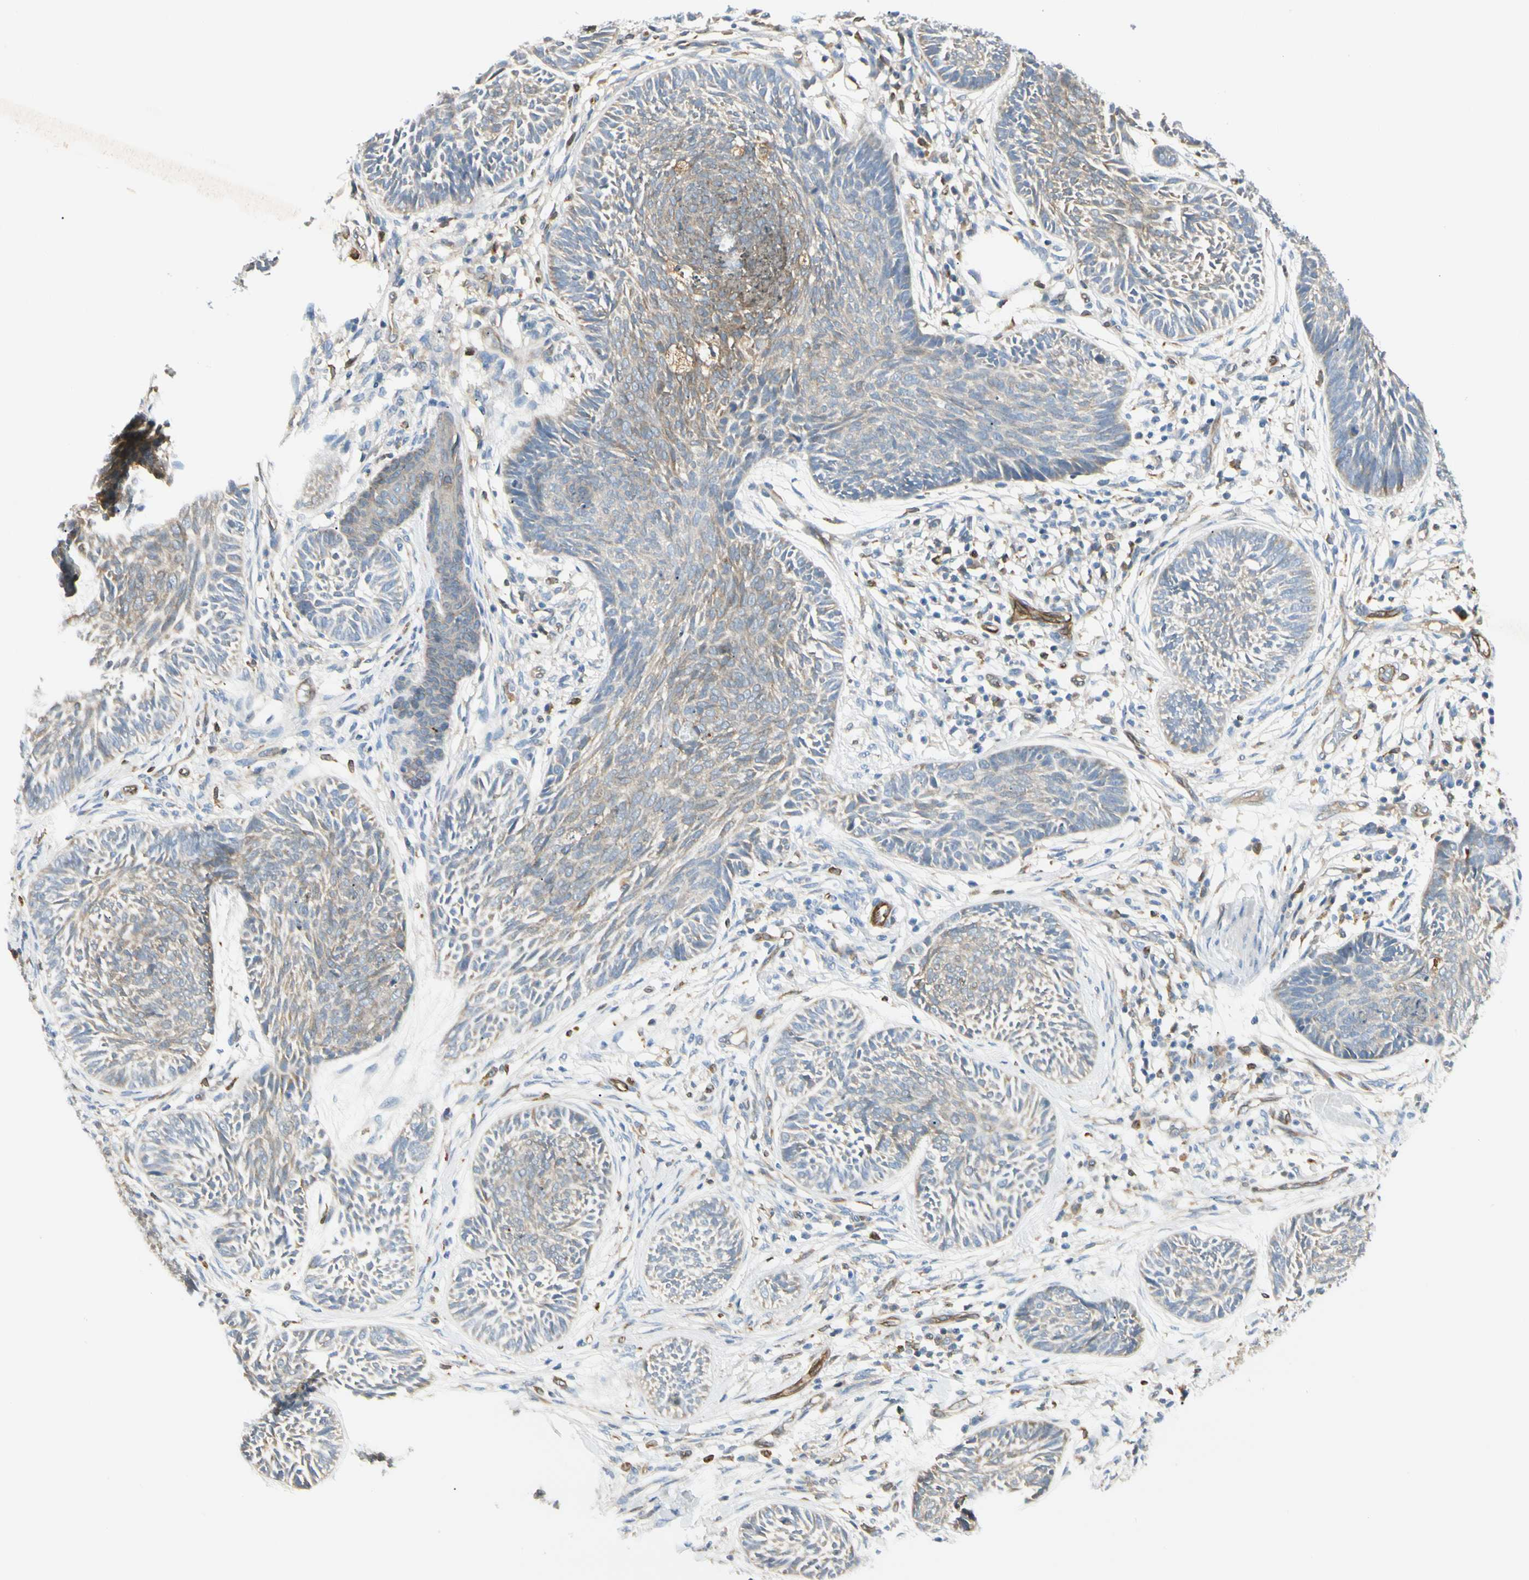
{"staining": {"intensity": "weak", "quantity": "<25%", "location": "cytoplasmic/membranous"}, "tissue": "skin cancer", "cell_type": "Tumor cells", "image_type": "cancer", "snomed": [{"axis": "morphology", "description": "Papilloma, NOS"}, {"axis": "morphology", "description": "Basal cell carcinoma"}, {"axis": "topography", "description": "Skin"}], "caption": "Protein analysis of papilloma (skin) demonstrates no significant positivity in tumor cells.", "gene": "LPCAT2", "patient": {"sex": "male", "age": 87}}